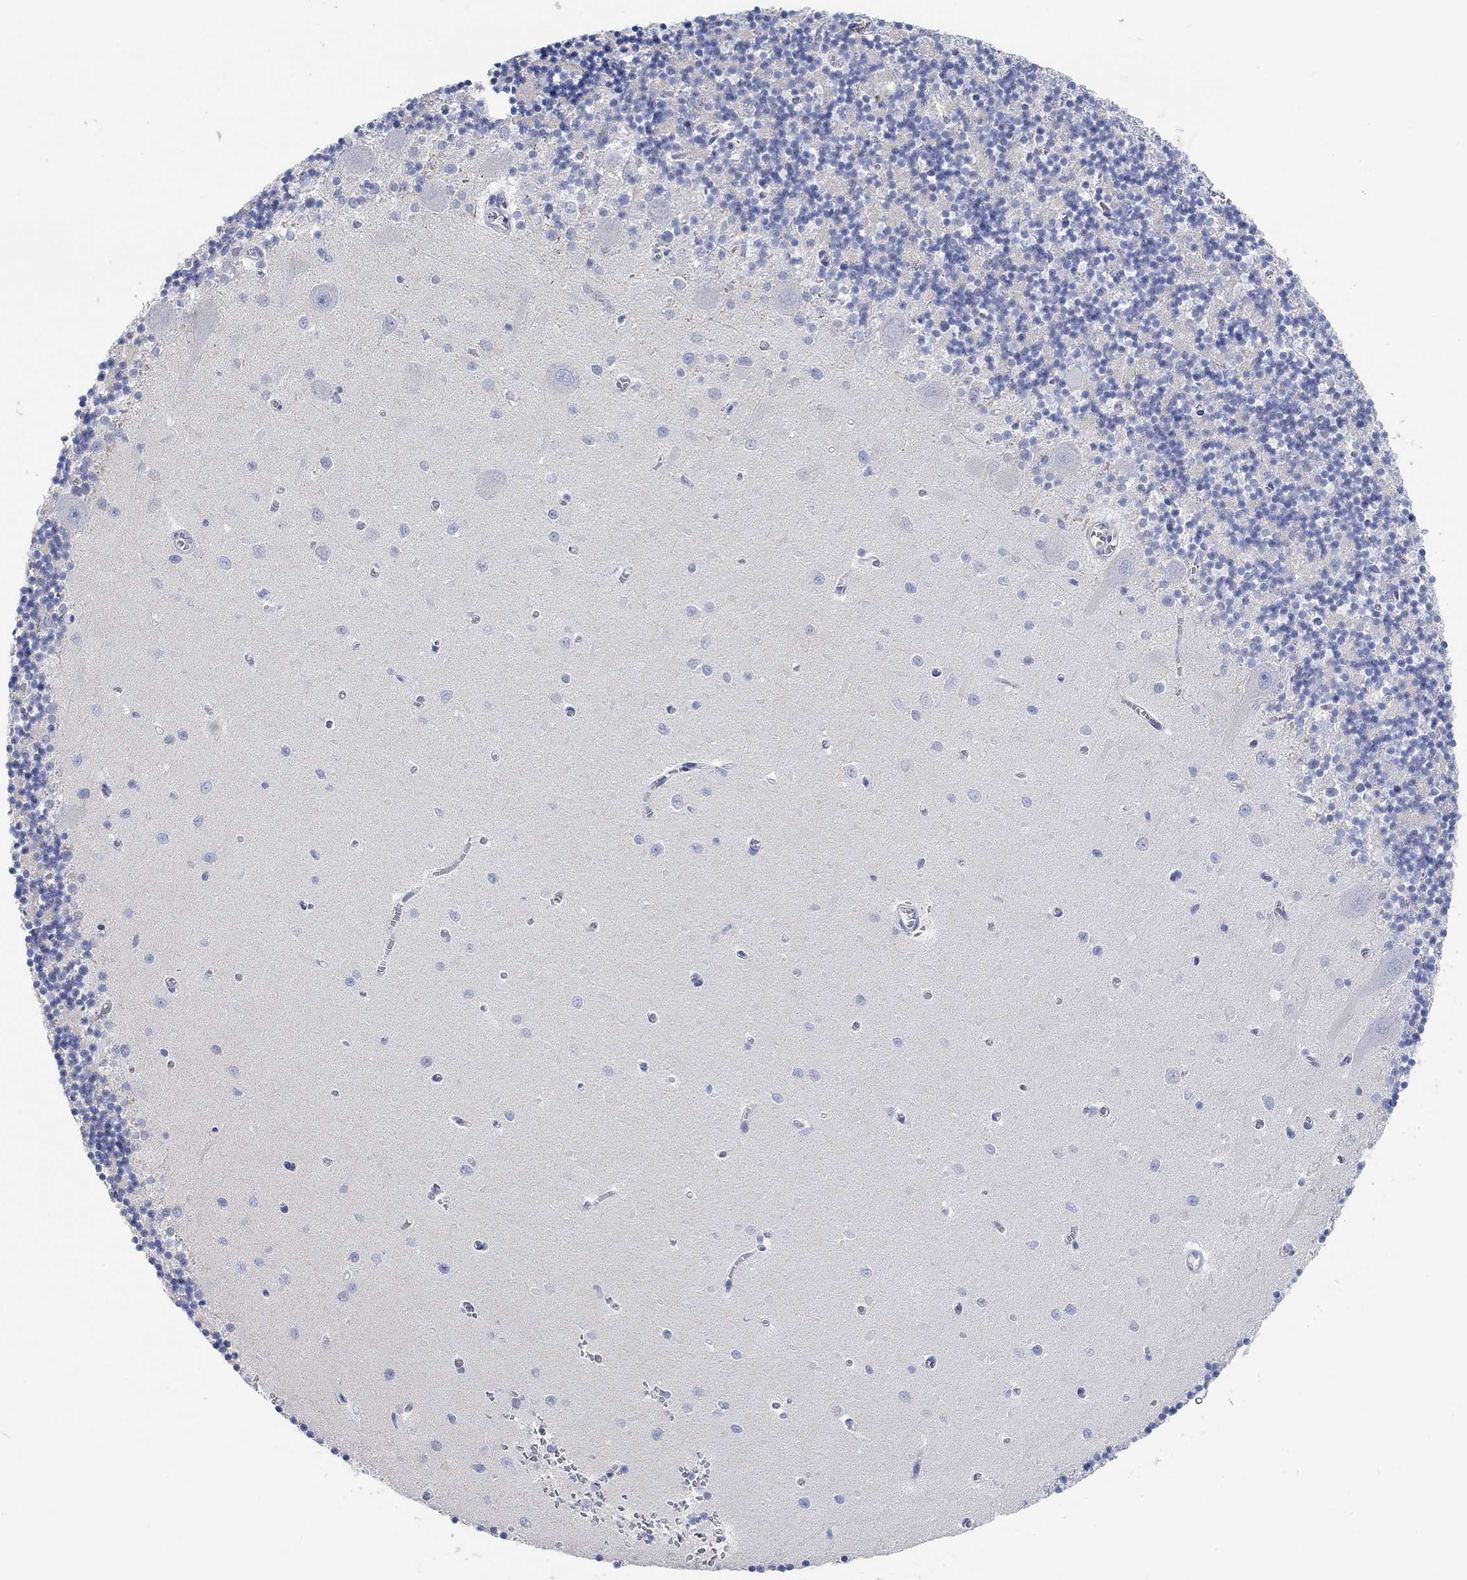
{"staining": {"intensity": "negative", "quantity": "none", "location": "none"}, "tissue": "cerebellum", "cell_type": "Cells in granular layer", "image_type": "normal", "snomed": [{"axis": "morphology", "description": "Normal tissue, NOS"}, {"axis": "topography", "description": "Cerebellum"}], "caption": "An IHC photomicrograph of unremarkable cerebellum is shown. There is no staining in cells in granular layer of cerebellum. (DAB immunohistochemistry with hematoxylin counter stain).", "gene": "NLRP14", "patient": {"sex": "female", "age": 64}}